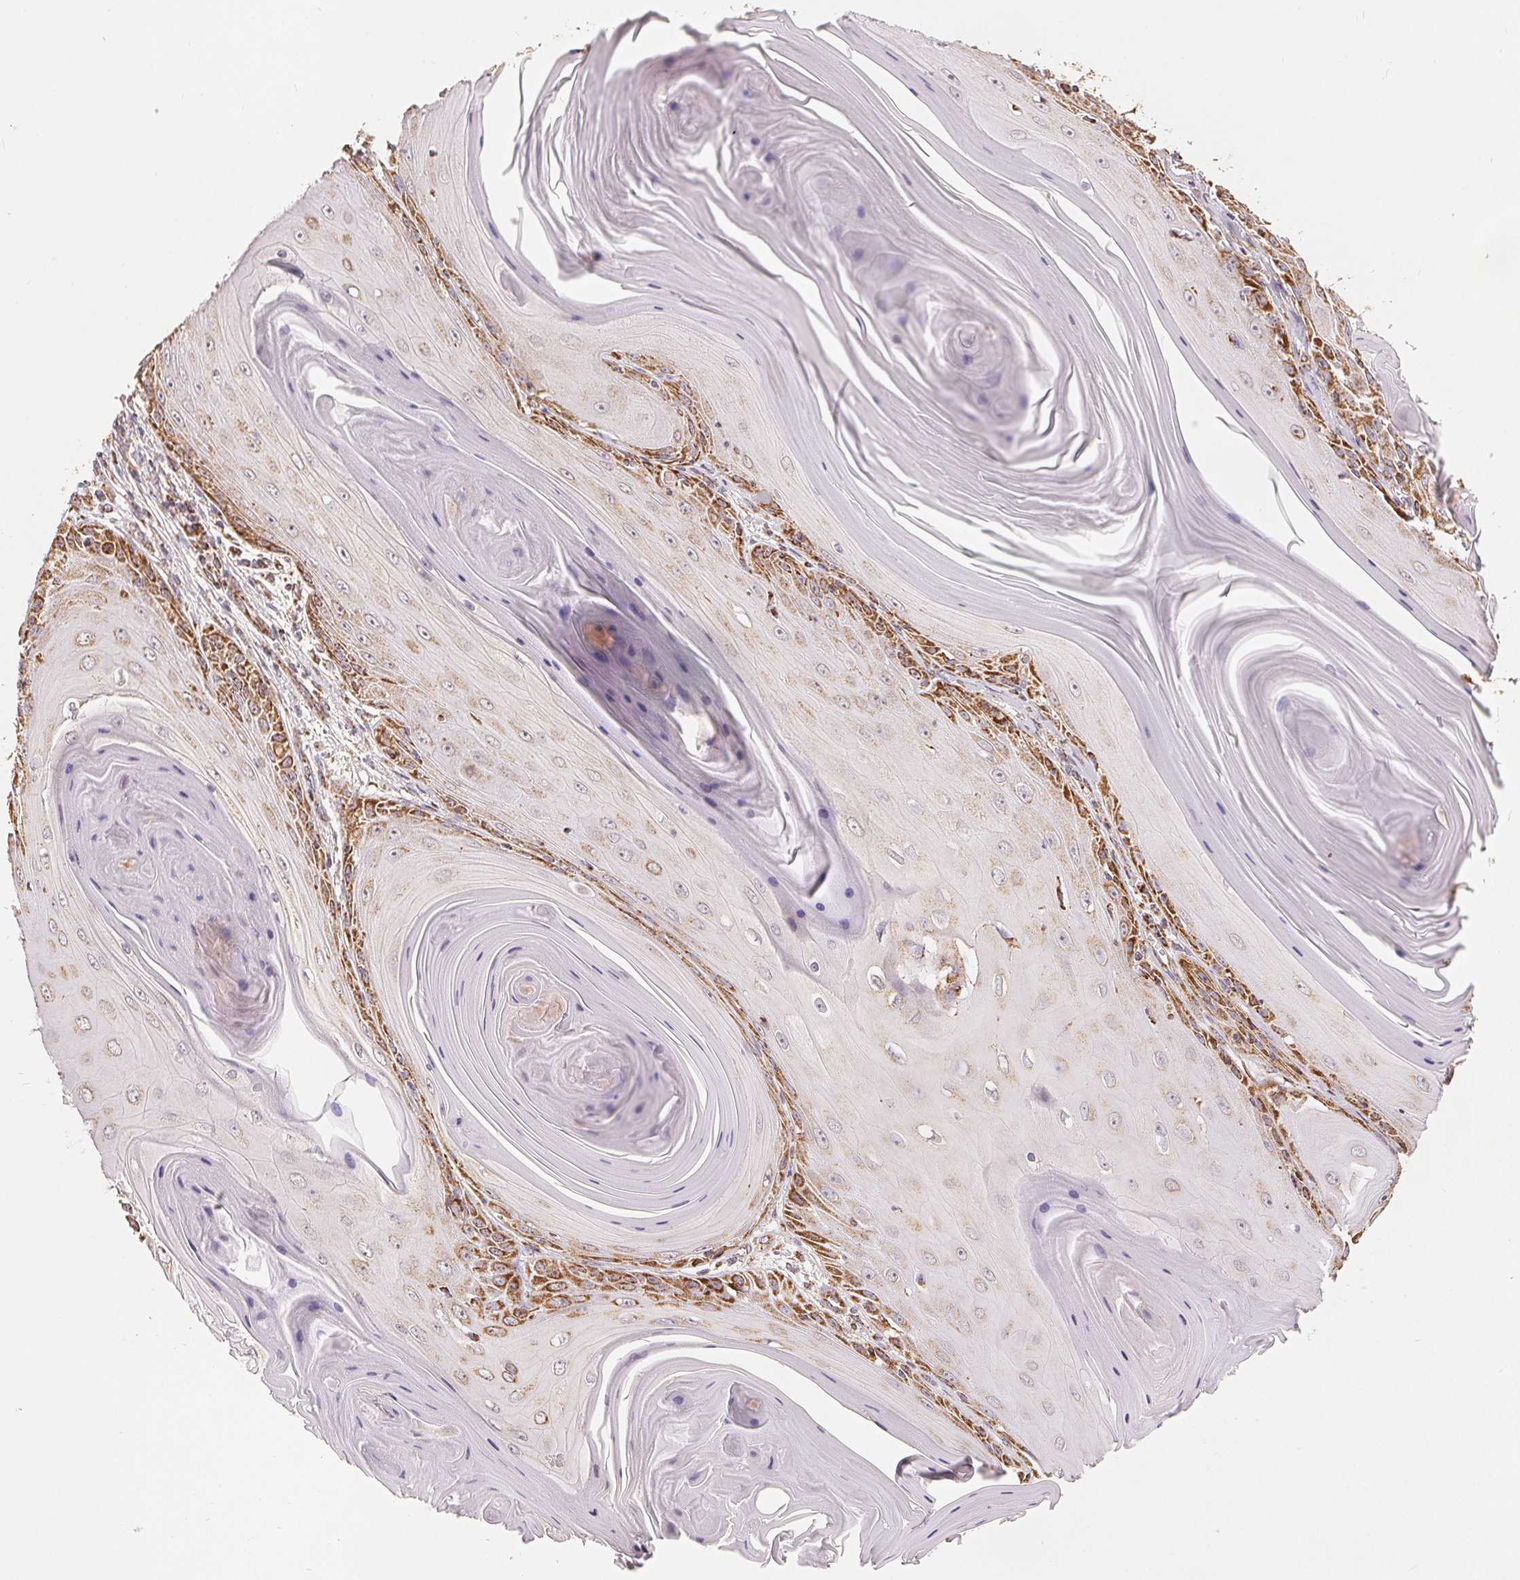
{"staining": {"intensity": "moderate", "quantity": "25%-75%", "location": "cytoplasmic/membranous"}, "tissue": "skin cancer", "cell_type": "Tumor cells", "image_type": "cancer", "snomed": [{"axis": "morphology", "description": "Squamous cell carcinoma, NOS"}, {"axis": "topography", "description": "Skin"}, {"axis": "topography", "description": "Vulva"}], "caption": "Squamous cell carcinoma (skin) tissue demonstrates moderate cytoplasmic/membranous expression in approximately 25%-75% of tumor cells", "gene": "SDHB", "patient": {"sex": "female", "age": 85}}